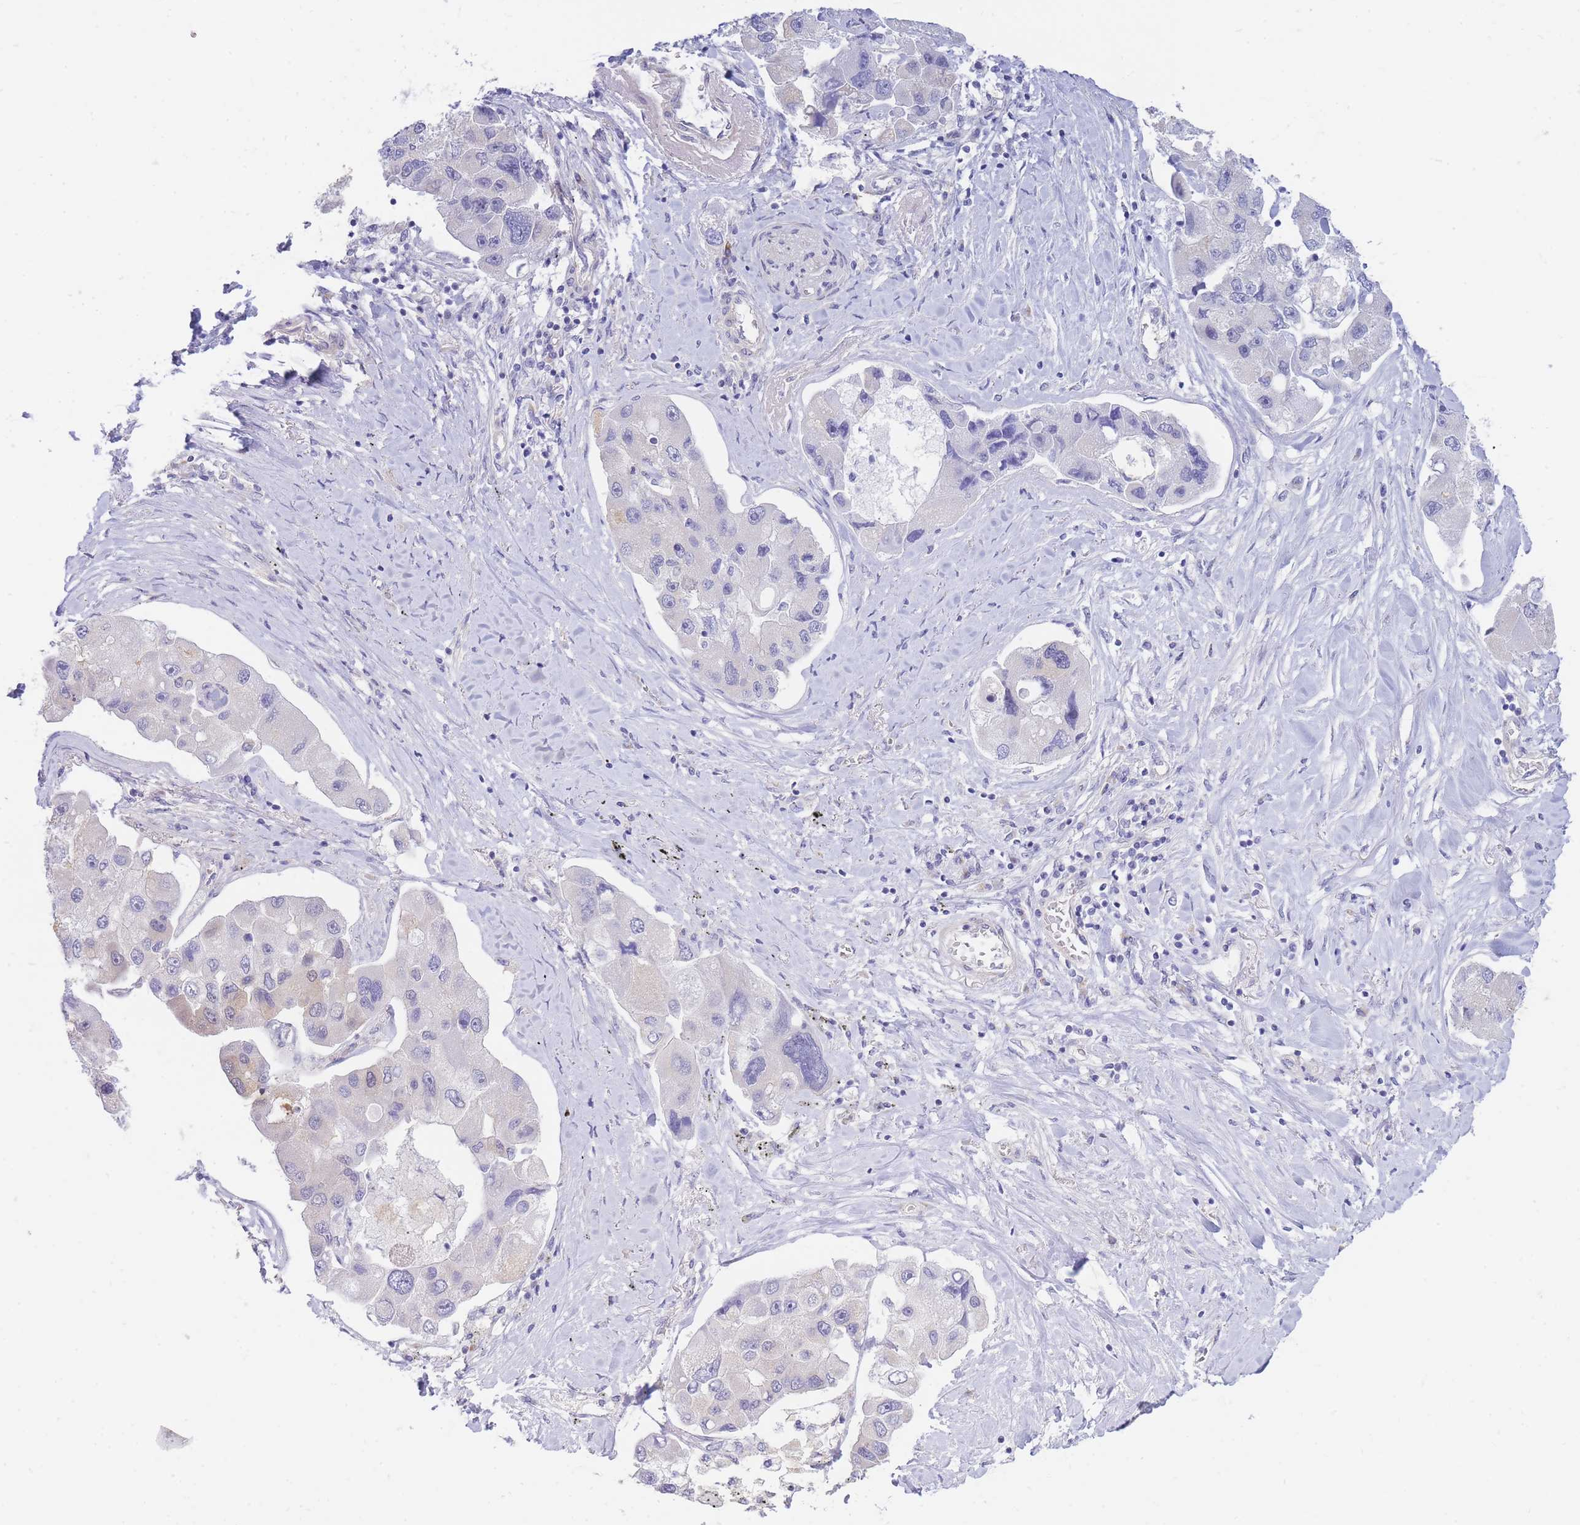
{"staining": {"intensity": "negative", "quantity": "none", "location": "none"}, "tissue": "lung cancer", "cell_type": "Tumor cells", "image_type": "cancer", "snomed": [{"axis": "morphology", "description": "Adenocarcinoma, NOS"}, {"axis": "topography", "description": "Lung"}], "caption": "The image displays no significant positivity in tumor cells of adenocarcinoma (lung).", "gene": "SUGT1", "patient": {"sex": "female", "age": 54}}